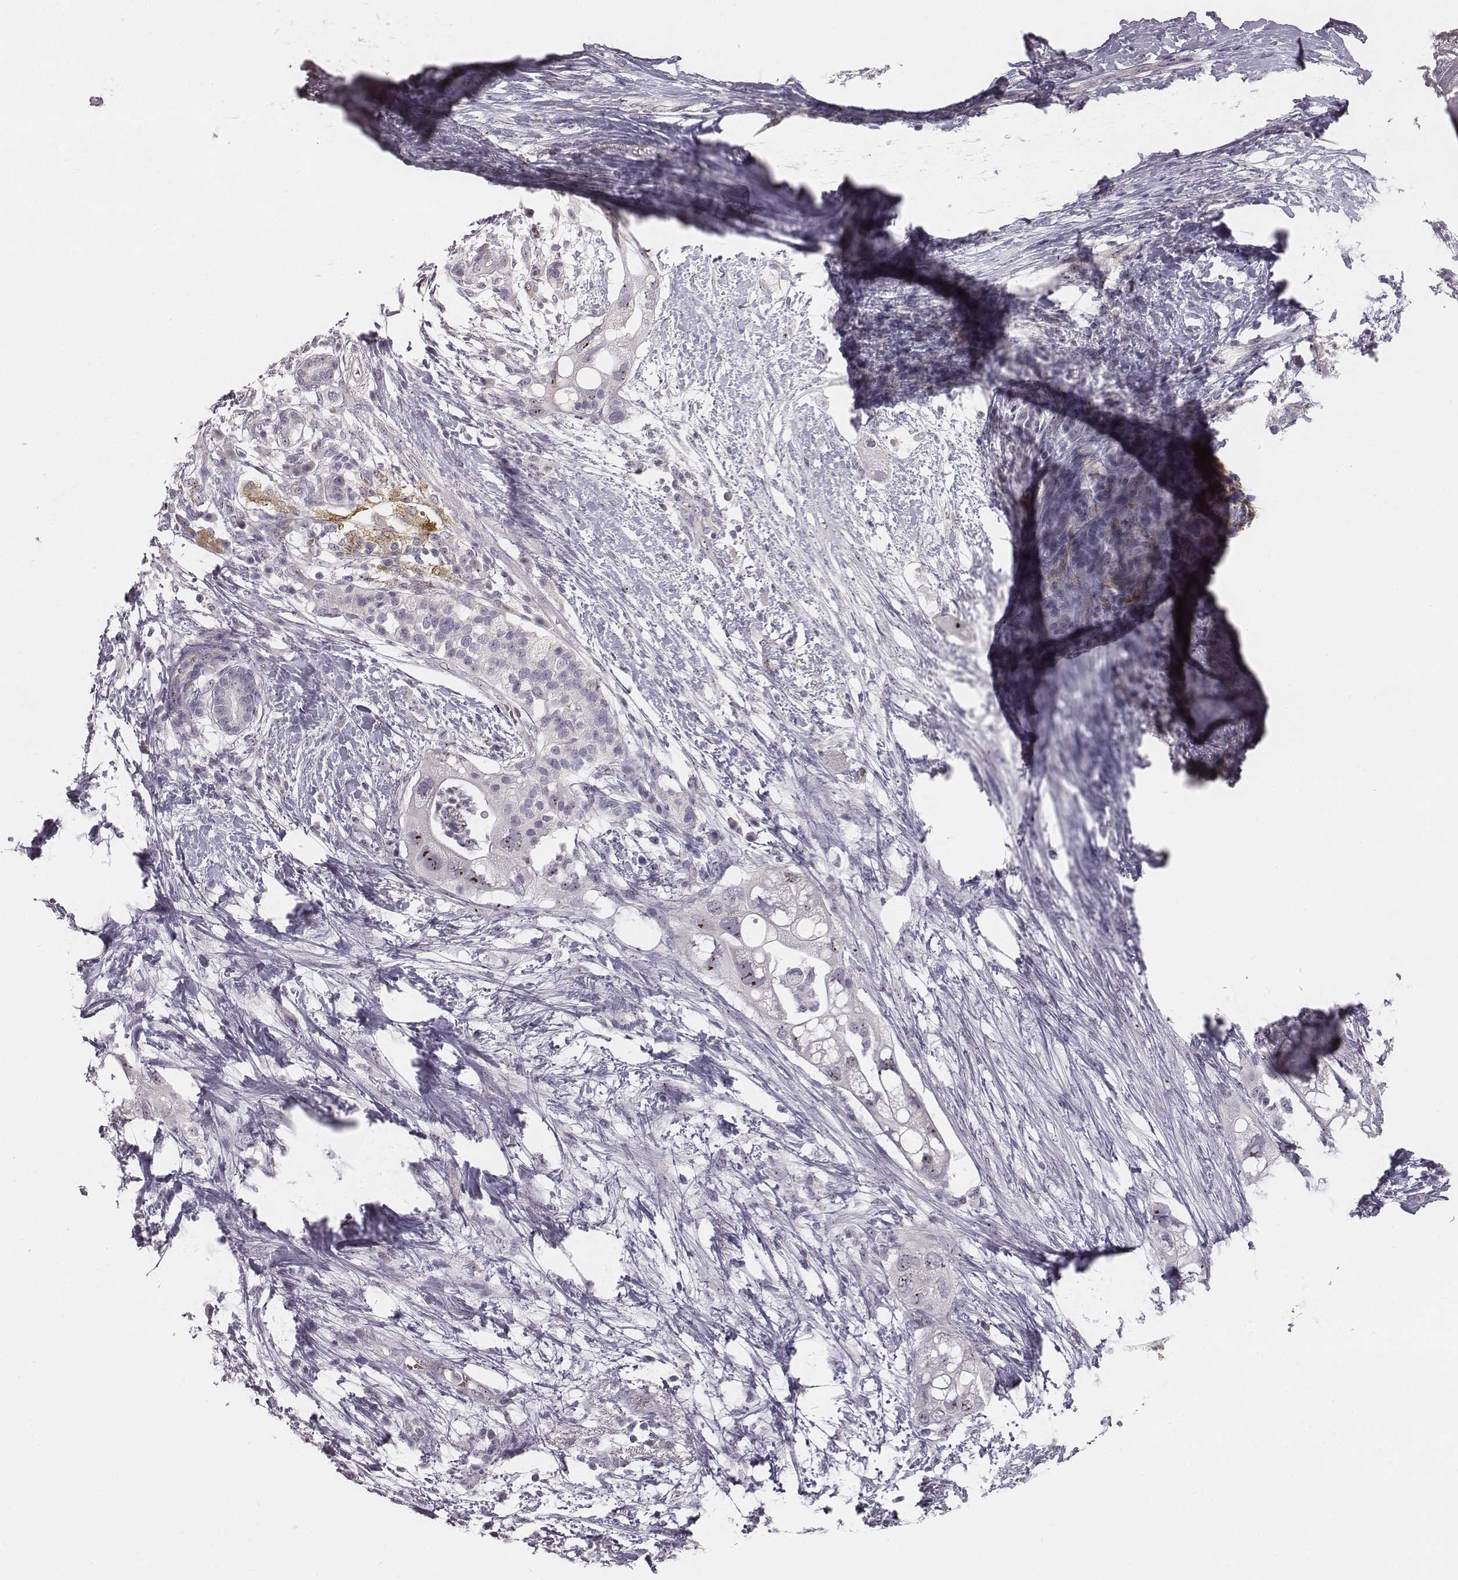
{"staining": {"intensity": "strong", "quantity": ">75%", "location": "nuclear"}, "tissue": "pancreatic cancer", "cell_type": "Tumor cells", "image_type": "cancer", "snomed": [{"axis": "morphology", "description": "Adenocarcinoma, NOS"}, {"axis": "topography", "description": "Pancreas"}], "caption": "IHC staining of pancreatic cancer, which demonstrates high levels of strong nuclear staining in about >75% of tumor cells indicating strong nuclear protein staining. The staining was performed using DAB (3,3'-diaminobenzidine) (brown) for protein detection and nuclei were counterstained in hematoxylin (blue).", "gene": "NIFK", "patient": {"sex": "female", "age": 72}}